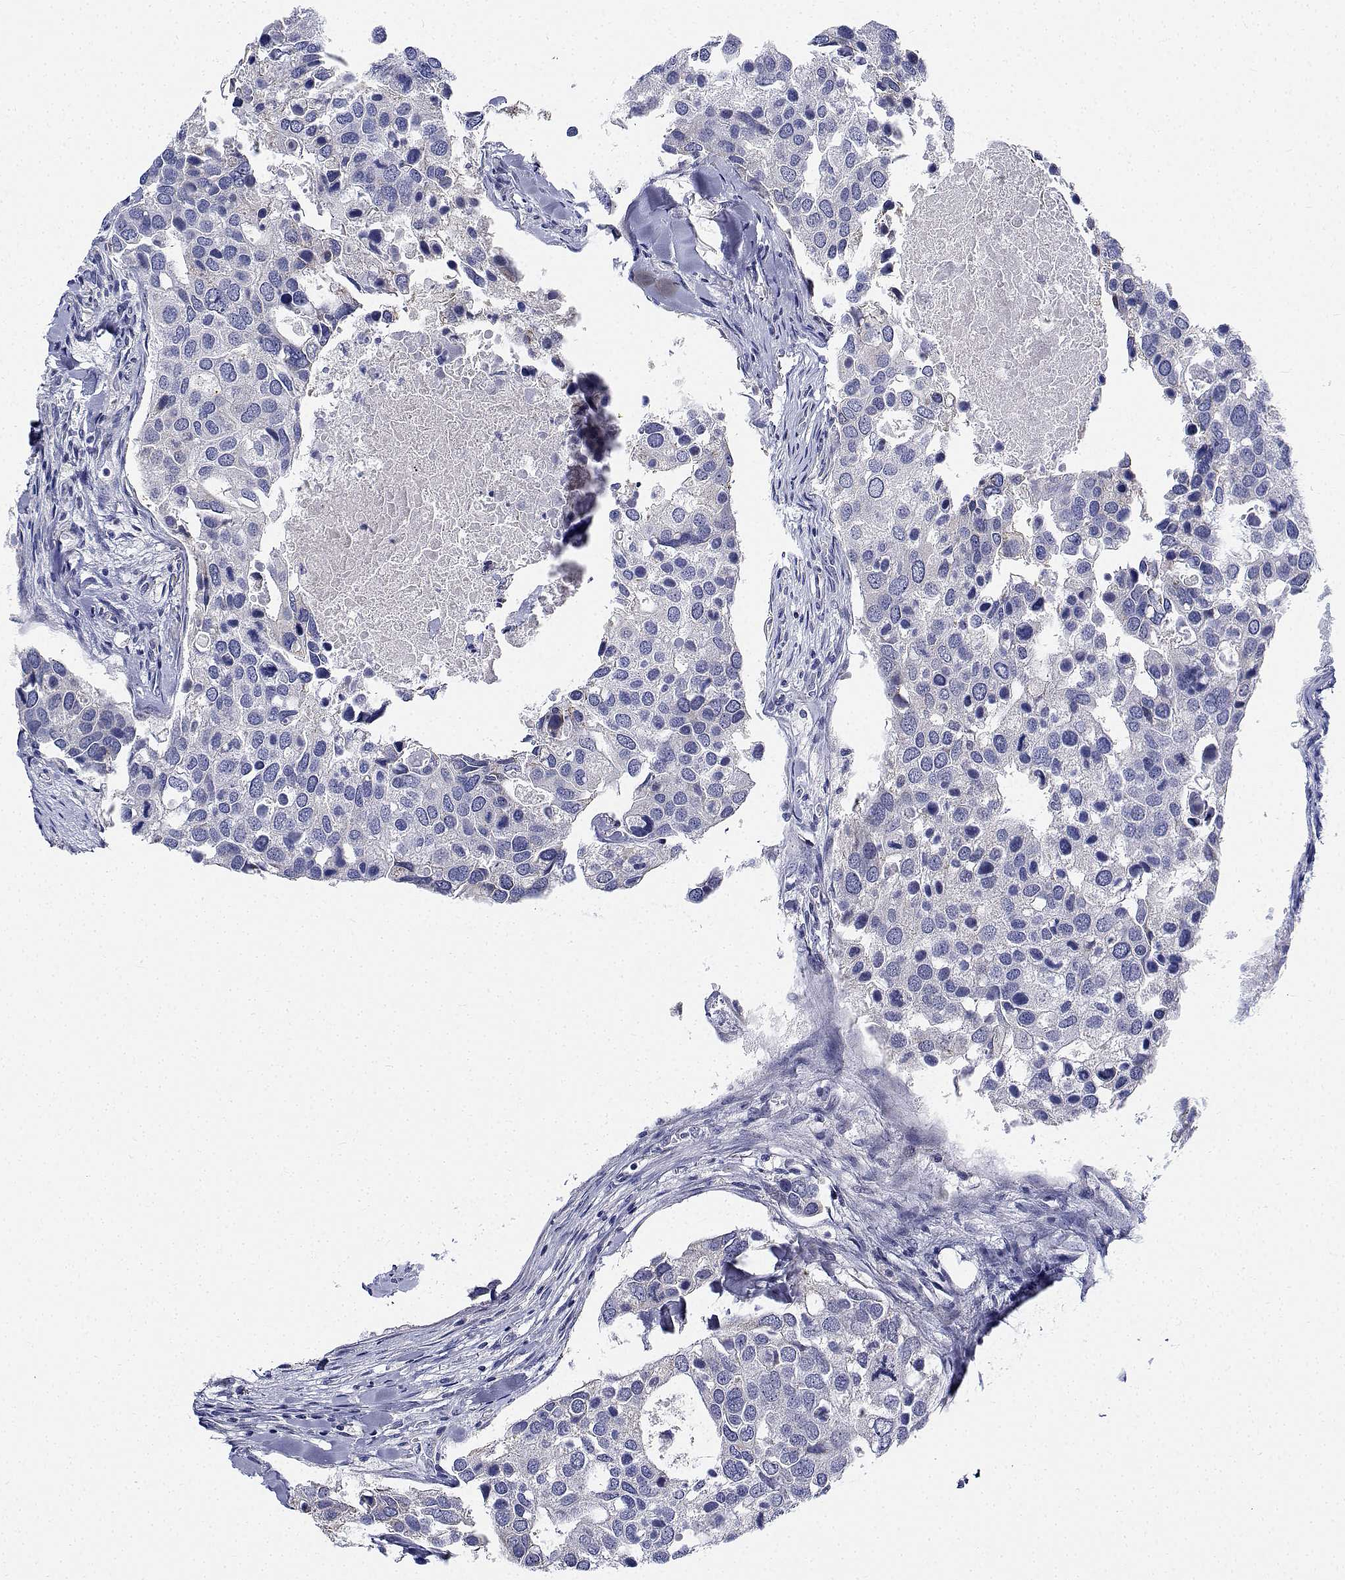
{"staining": {"intensity": "negative", "quantity": "none", "location": "none"}, "tissue": "breast cancer", "cell_type": "Tumor cells", "image_type": "cancer", "snomed": [{"axis": "morphology", "description": "Duct carcinoma"}, {"axis": "topography", "description": "Breast"}], "caption": "Immunohistochemistry (IHC) micrograph of breast cancer (invasive ductal carcinoma) stained for a protein (brown), which displays no positivity in tumor cells.", "gene": "CDHR3", "patient": {"sex": "female", "age": 83}}